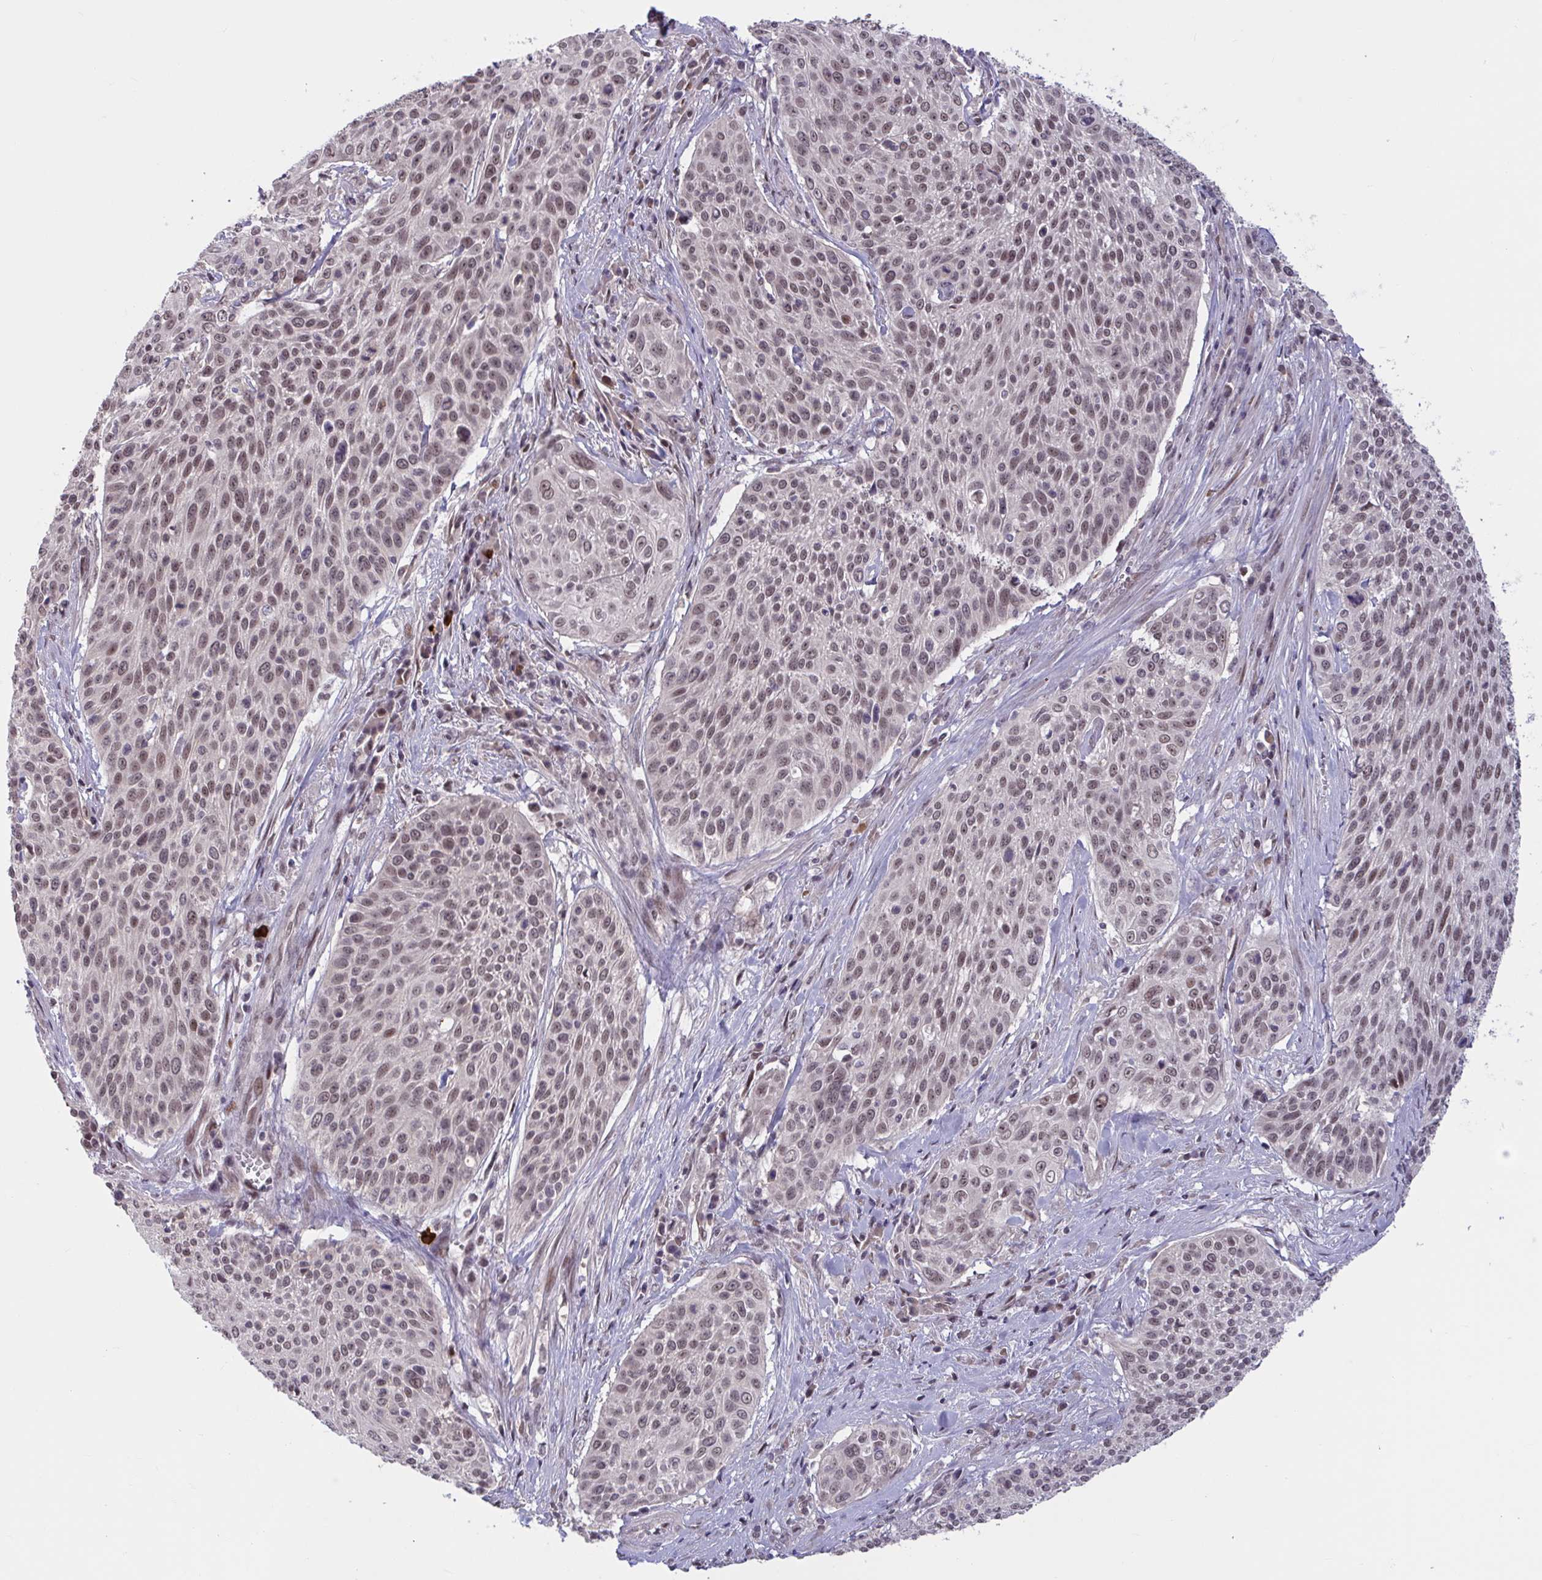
{"staining": {"intensity": "moderate", "quantity": ">75%", "location": "nuclear"}, "tissue": "cervical cancer", "cell_type": "Tumor cells", "image_type": "cancer", "snomed": [{"axis": "morphology", "description": "Squamous cell carcinoma, NOS"}, {"axis": "topography", "description": "Cervix"}], "caption": "Cervical squamous cell carcinoma tissue reveals moderate nuclear positivity in approximately >75% of tumor cells, visualized by immunohistochemistry.", "gene": "ZNF414", "patient": {"sex": "female", "age": 31}}